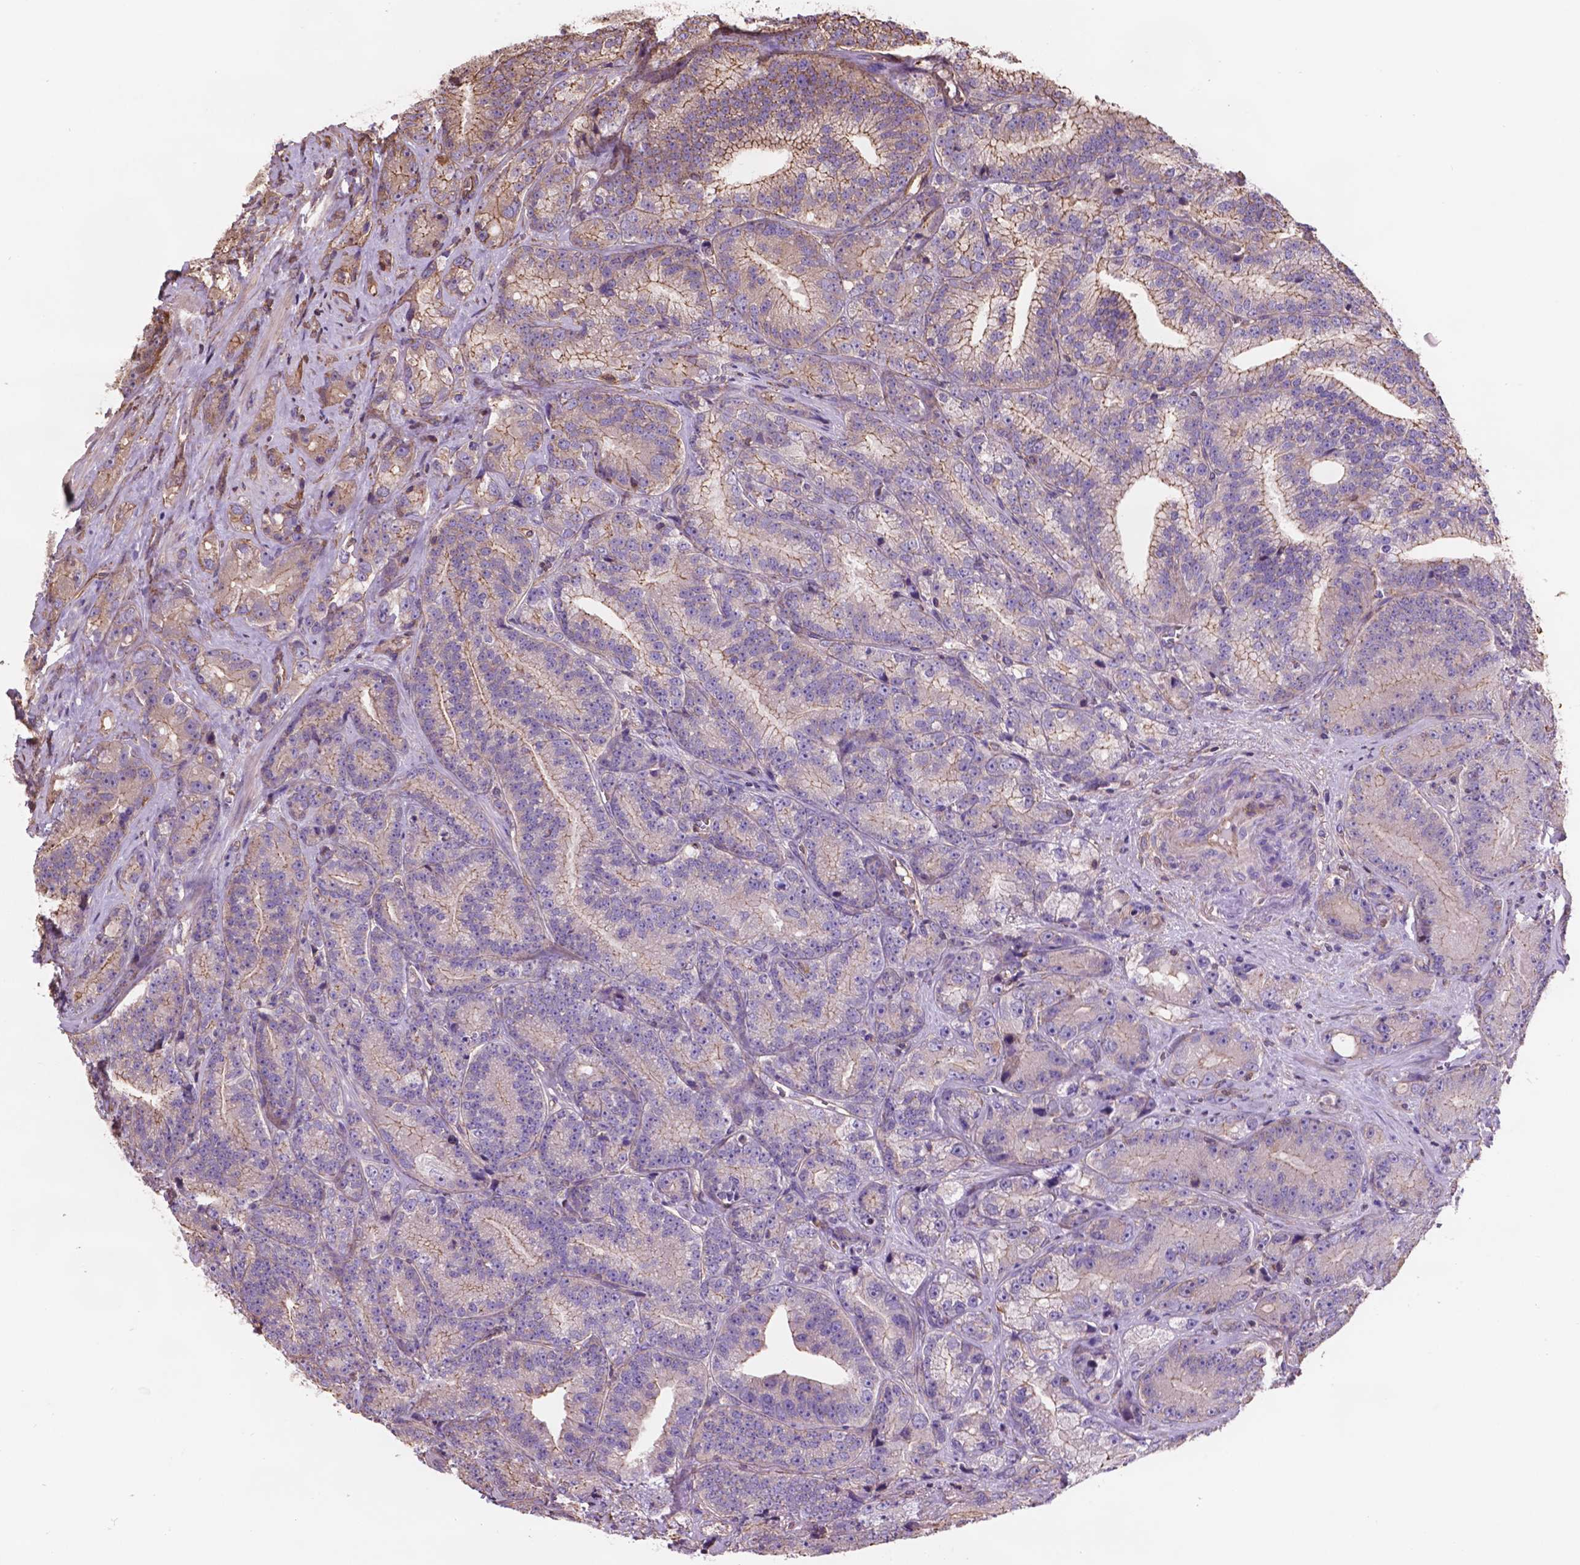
{"staining": {"intensity": "moderate", "quantity": ">75%", "location": "cytoplasmic/membranous"}, "tissue": "prostate cancer", "cell_type": "Tumor cells", "image_type": "cancer", "snomed": [{"axis": "morphology", "description": "Adenocarcinoma, NOS"}, {"axis": "topography", "description": "Prostate"}], "caption": "A brown stain highlights moderate cytoplasmic/membranous positivity of a protein in prostate cancer tumor cells.", "gene": "NIPA2", "patient": {"sex": "male", "age": 63}}